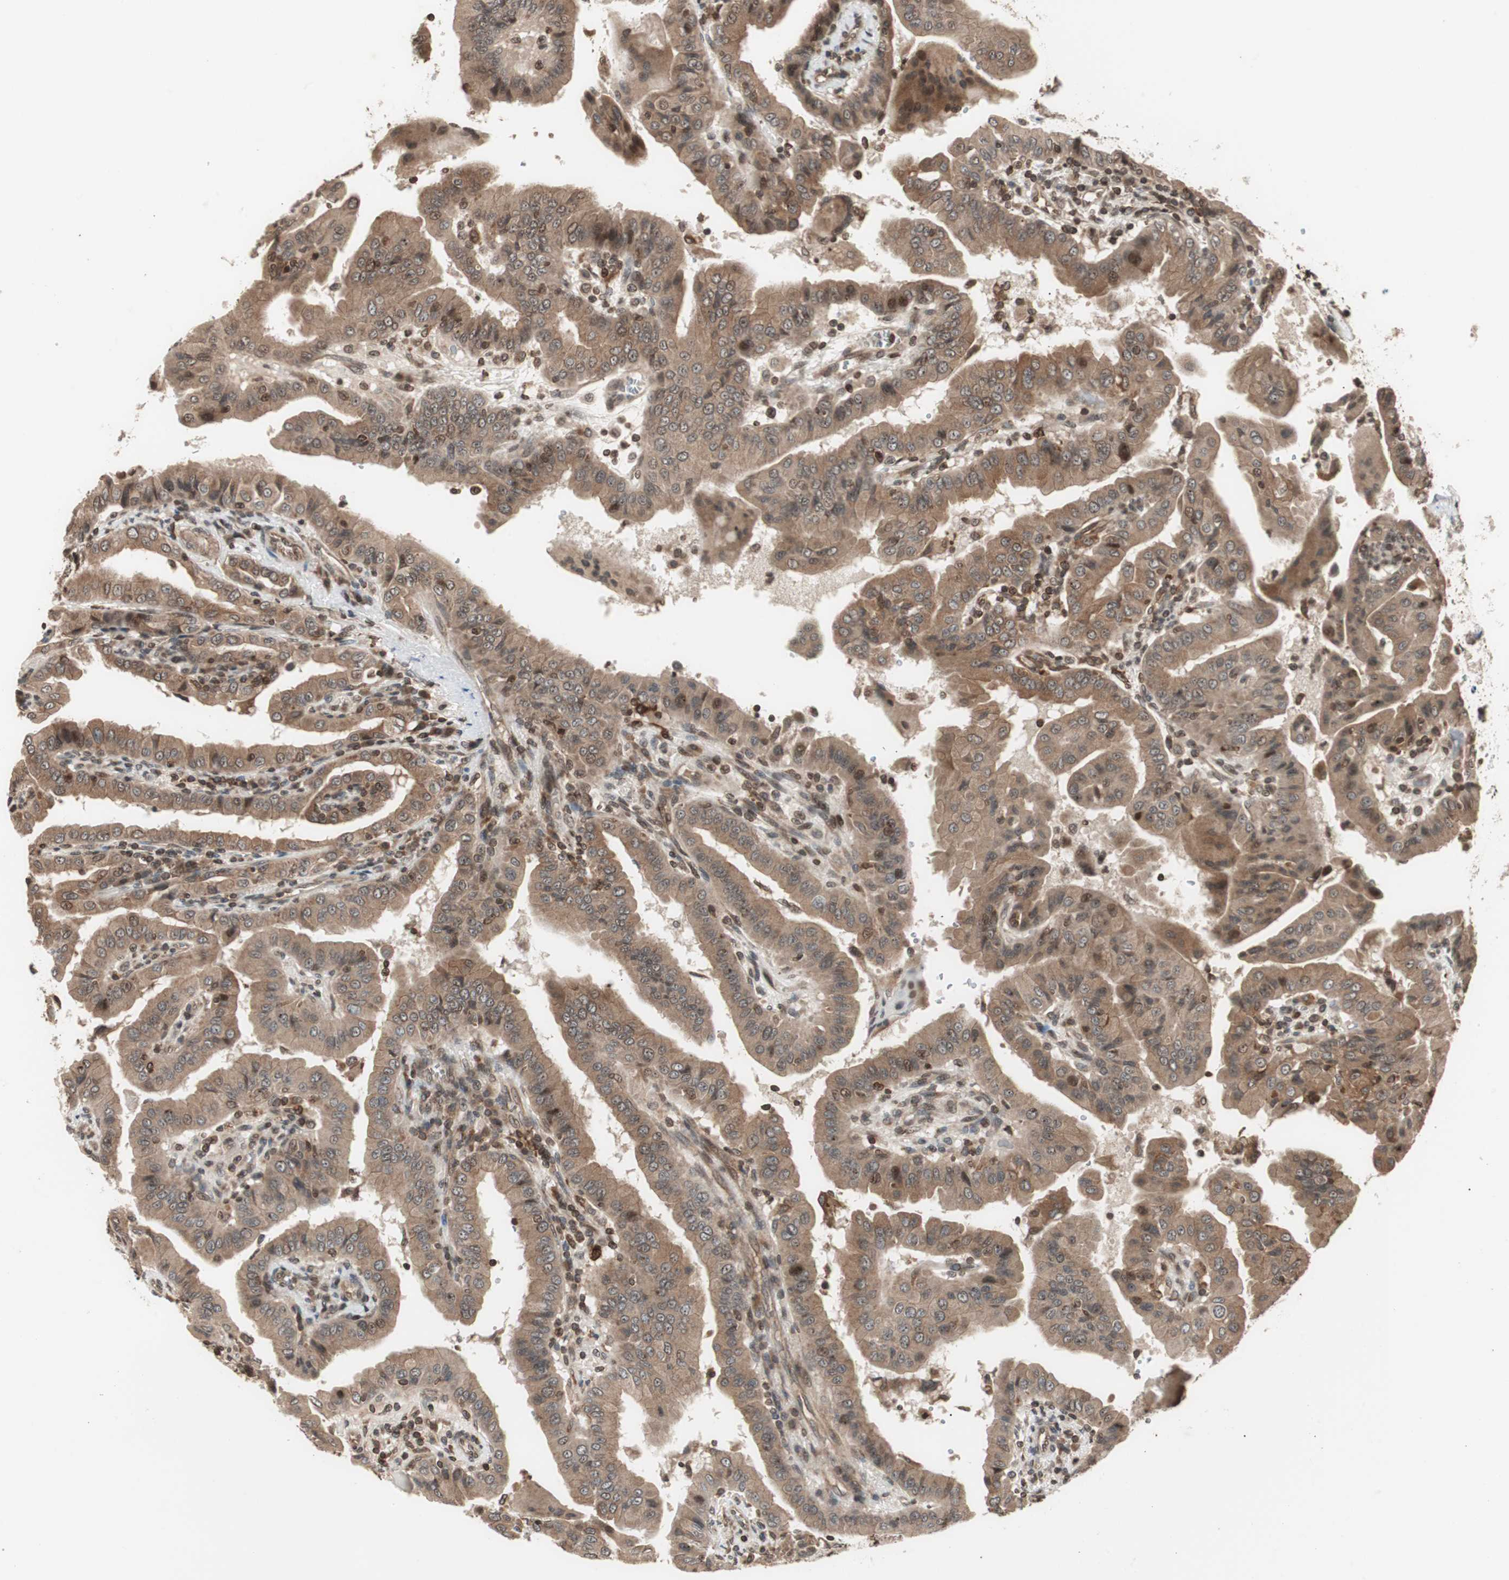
{"staining": {"intensity": "moderate", "quantity": ">75%", "location": "cytoplasmic/membranous,nuclear"}, "tissue": "thyroid cancer", "cell_type": "Tumor cells", "image_type": "cancer", "snomed": [{"axis": "morphology", "description": "Papillary adenocarcinoma, NOS"}, {"axis": "topography", "description": "Thyroid gland"}], "caption": "A brown stain shows moderate cytoplasmic/membranous and nuclear staining of a protein in thyroid cancer (papillary adenocarcinoma) tumor cells.", "gene": "ZFC3H1", "patient": {"sex": "male", "age": 33}}